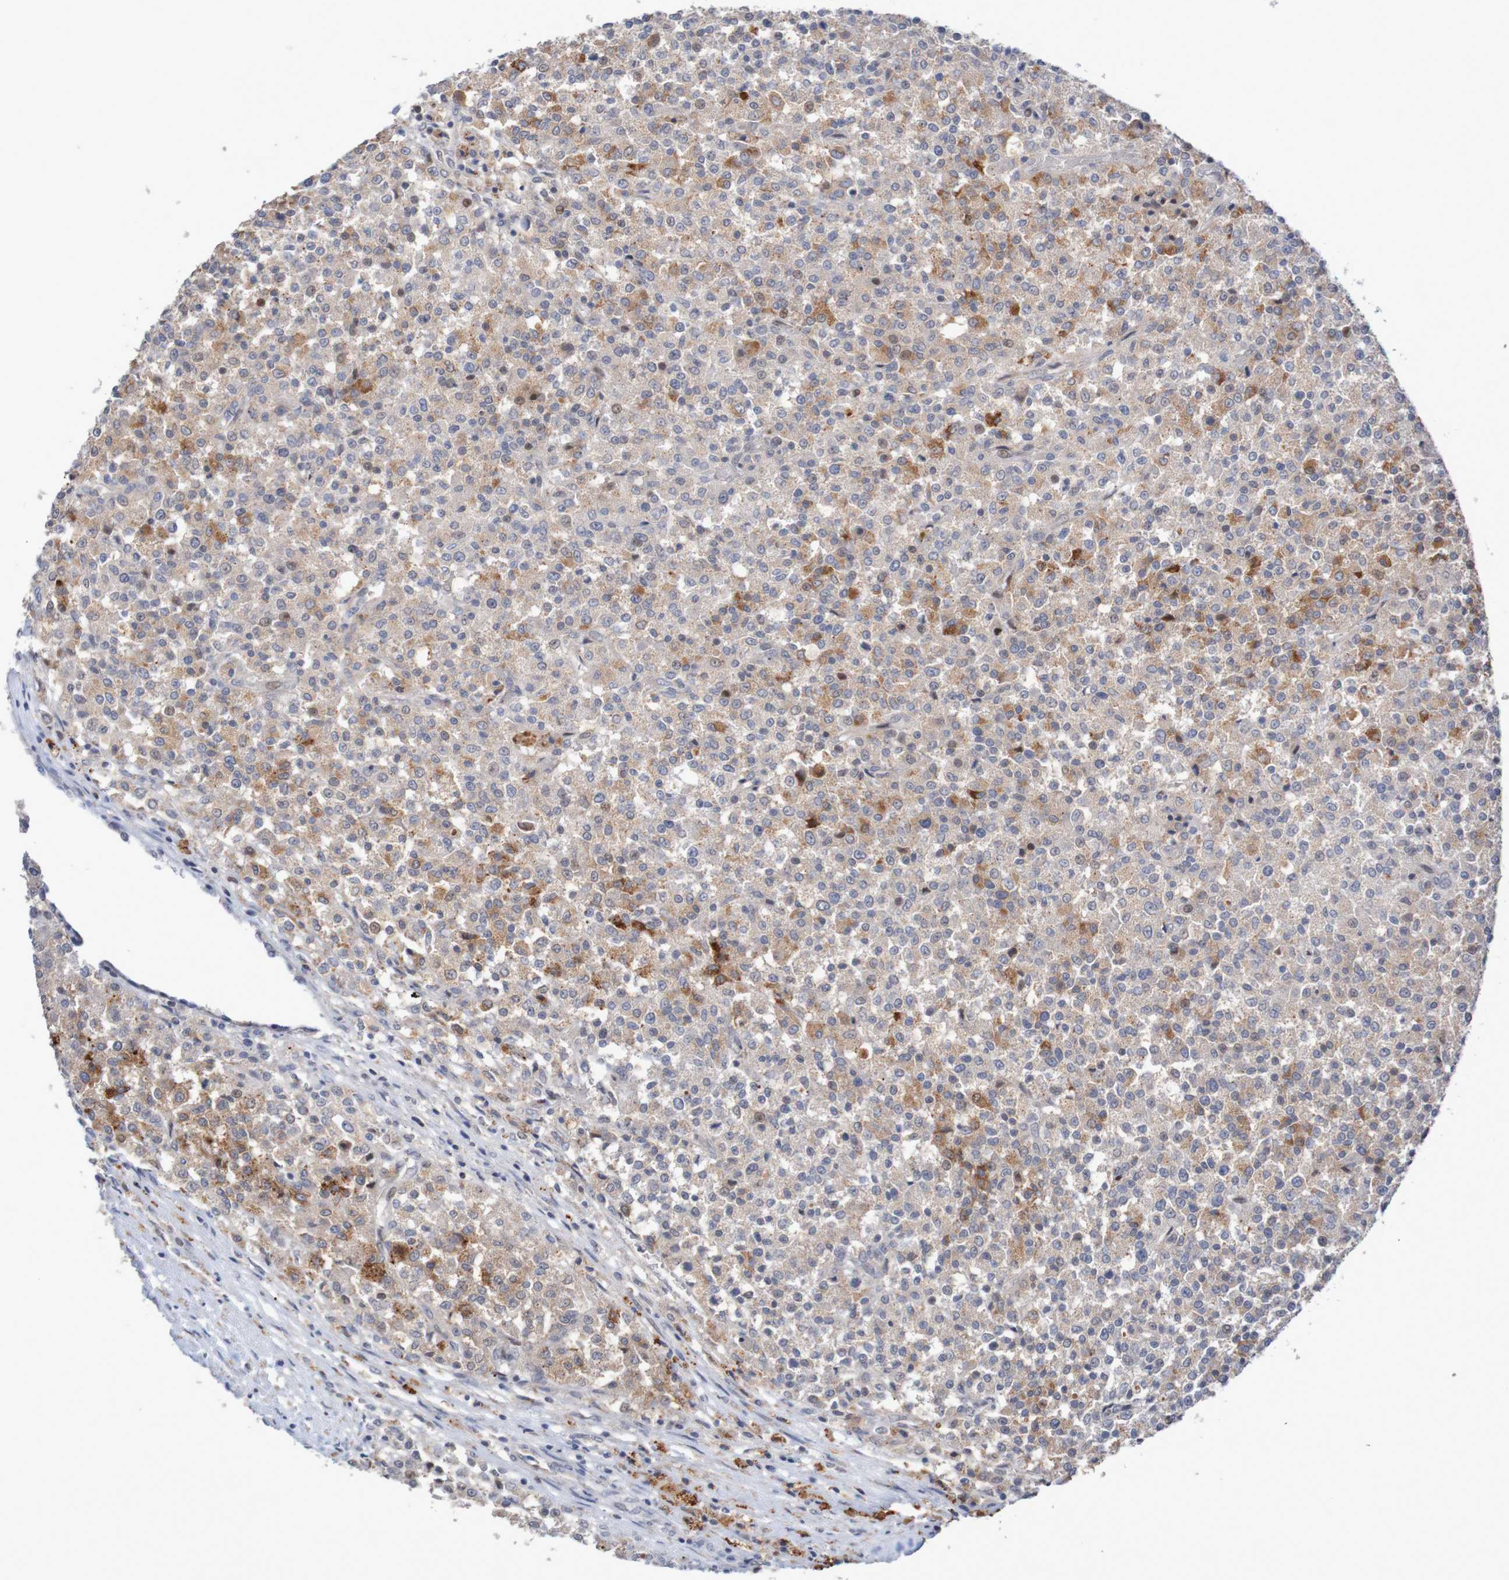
{"staining": {"intensity": "moderate", "quantity": "25%-75%", "location": "cytoplasmic/membranous"}, "tissue": "testis cancer", "cell_type": "Tumor cells", "image_type": "cancer", "snomed": [{"axis": "morphology", "description": "Seminoma, NOS"}, {"axis": "topography", "description": "Testis"}], "caption": "About 25%-75% of tumor cells in human testis cancer display moderate cytoplasmic/membranous protein staining as visualized by brown immunohistochemical staining.", "gene": "FBP2", "patient": {"sex": "male", "age": 59}}